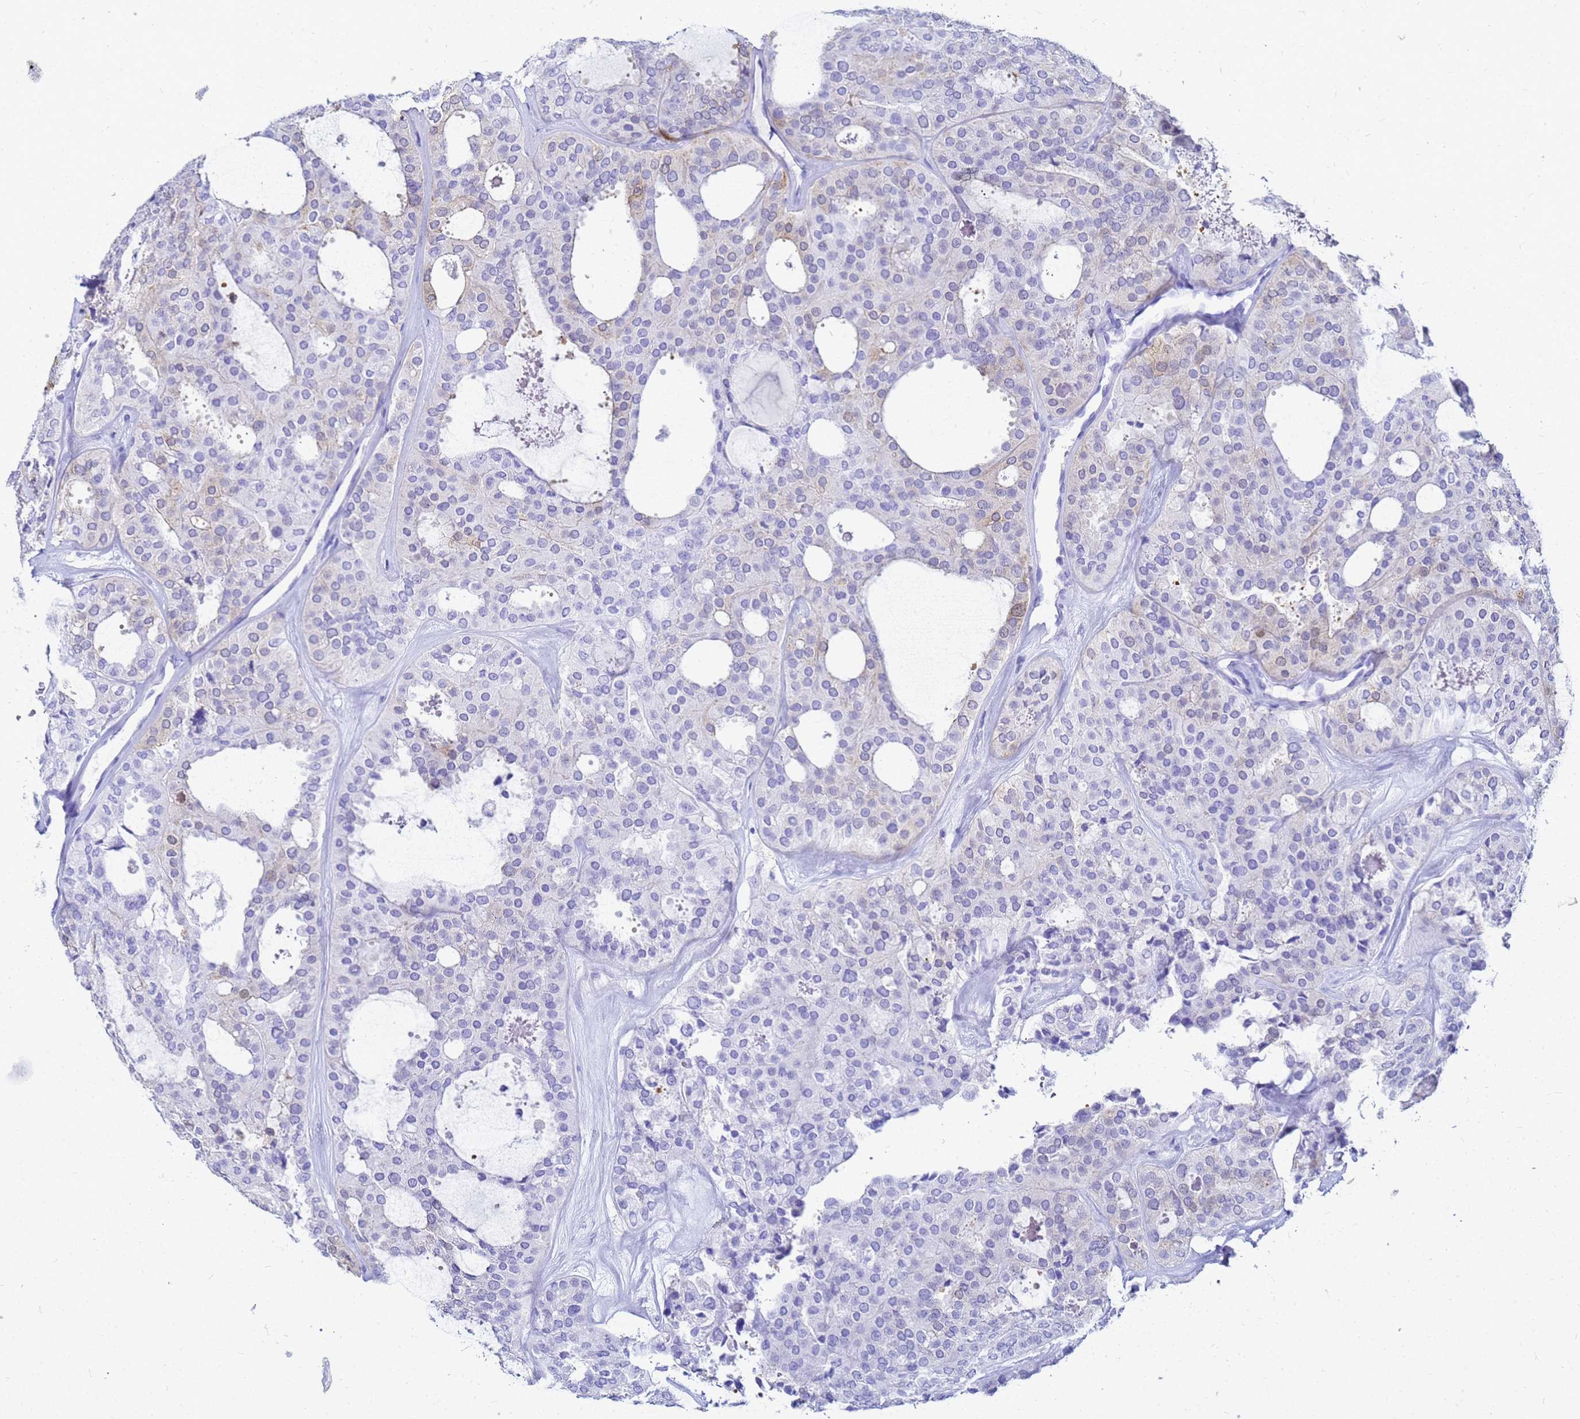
{"staining": {"intensity": "weak", "quantity": "<25%", "location": "cytoplasmic/membranous"}, "tissue": "thyroid cancer", "cell_type": "Tumor cells", "image_type": "cancer", "snomed": [{"axis": "morphology", "description": "Follicular adenoma carcinoma, NOS"}, {"axis": "topography", "description": "Thyroid gland"}], "caption": "The immunohistochemistry histopathology image has no significant staining in tumor cells of thyroid cancer (follicular adenoma carcinoma) tissue. (DAB (3,3'-diaminobenzidine) immunohistochemistry visualized using brightfield microscopy, high magnification).", "gene": "CKB", "patient": {"sex": "male", "age": 75}}